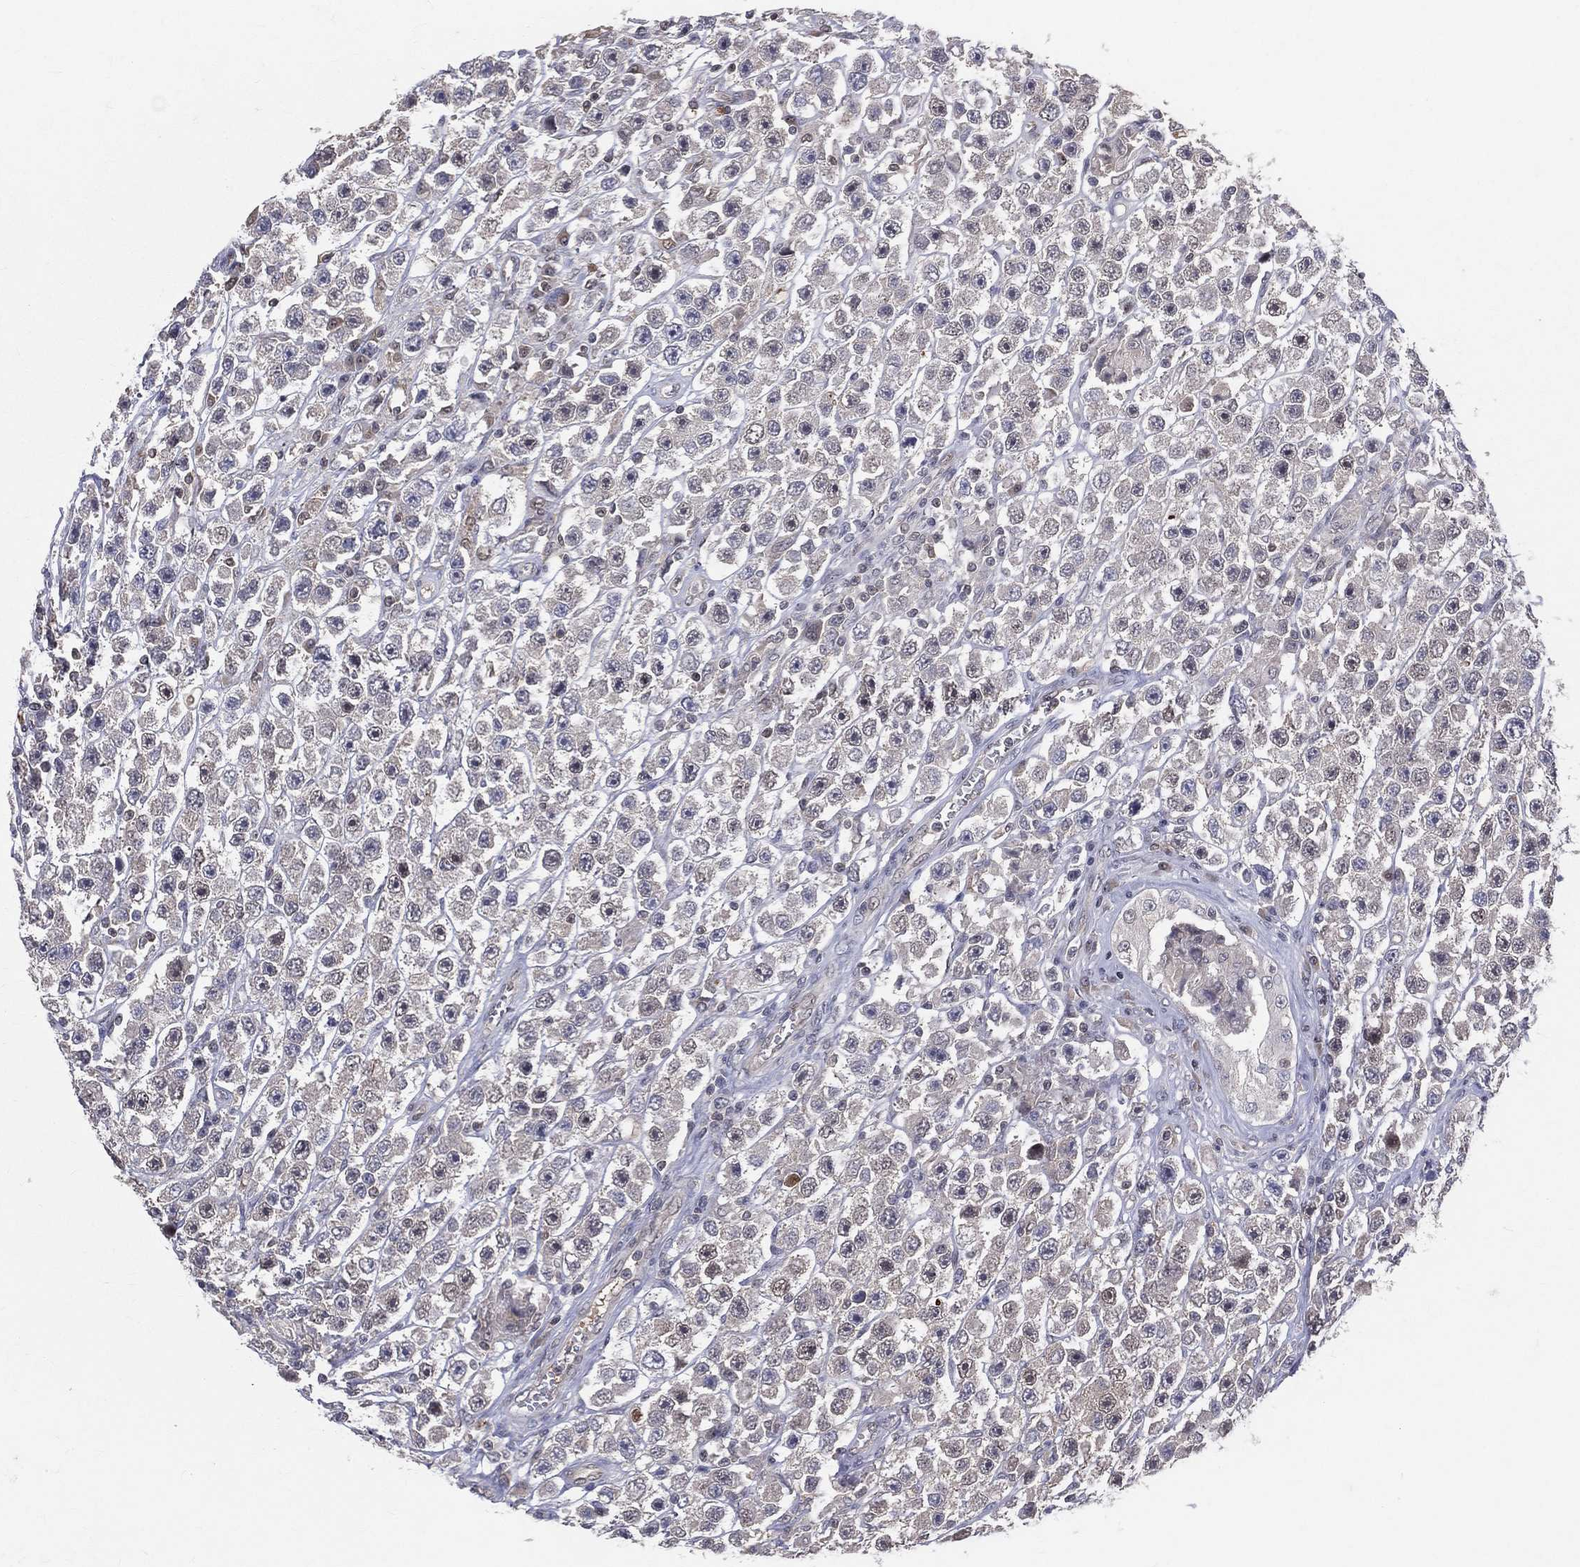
{"staining": {"intensity": "negative", "quantity": "none", "location": "none"}, "tissue": "testis cancer", "cell_type": "Tumor cells", "image_type": "cancer", "snomed": [{"axis": "morphology", "description": "Seminoma, NOS"}, {"axis": "topography", "description": "Testis"}], "caption": "Immunohistochemistry histopathology image of seminoma (testis) stained for a protein (brown), which reveals no positivity in tumor cells. (DAB immunohistochemistry (IHC) with hematoxylin counter stain).", "gene": "GMPR2", "patient": {"sex": "male", "age": 45}}